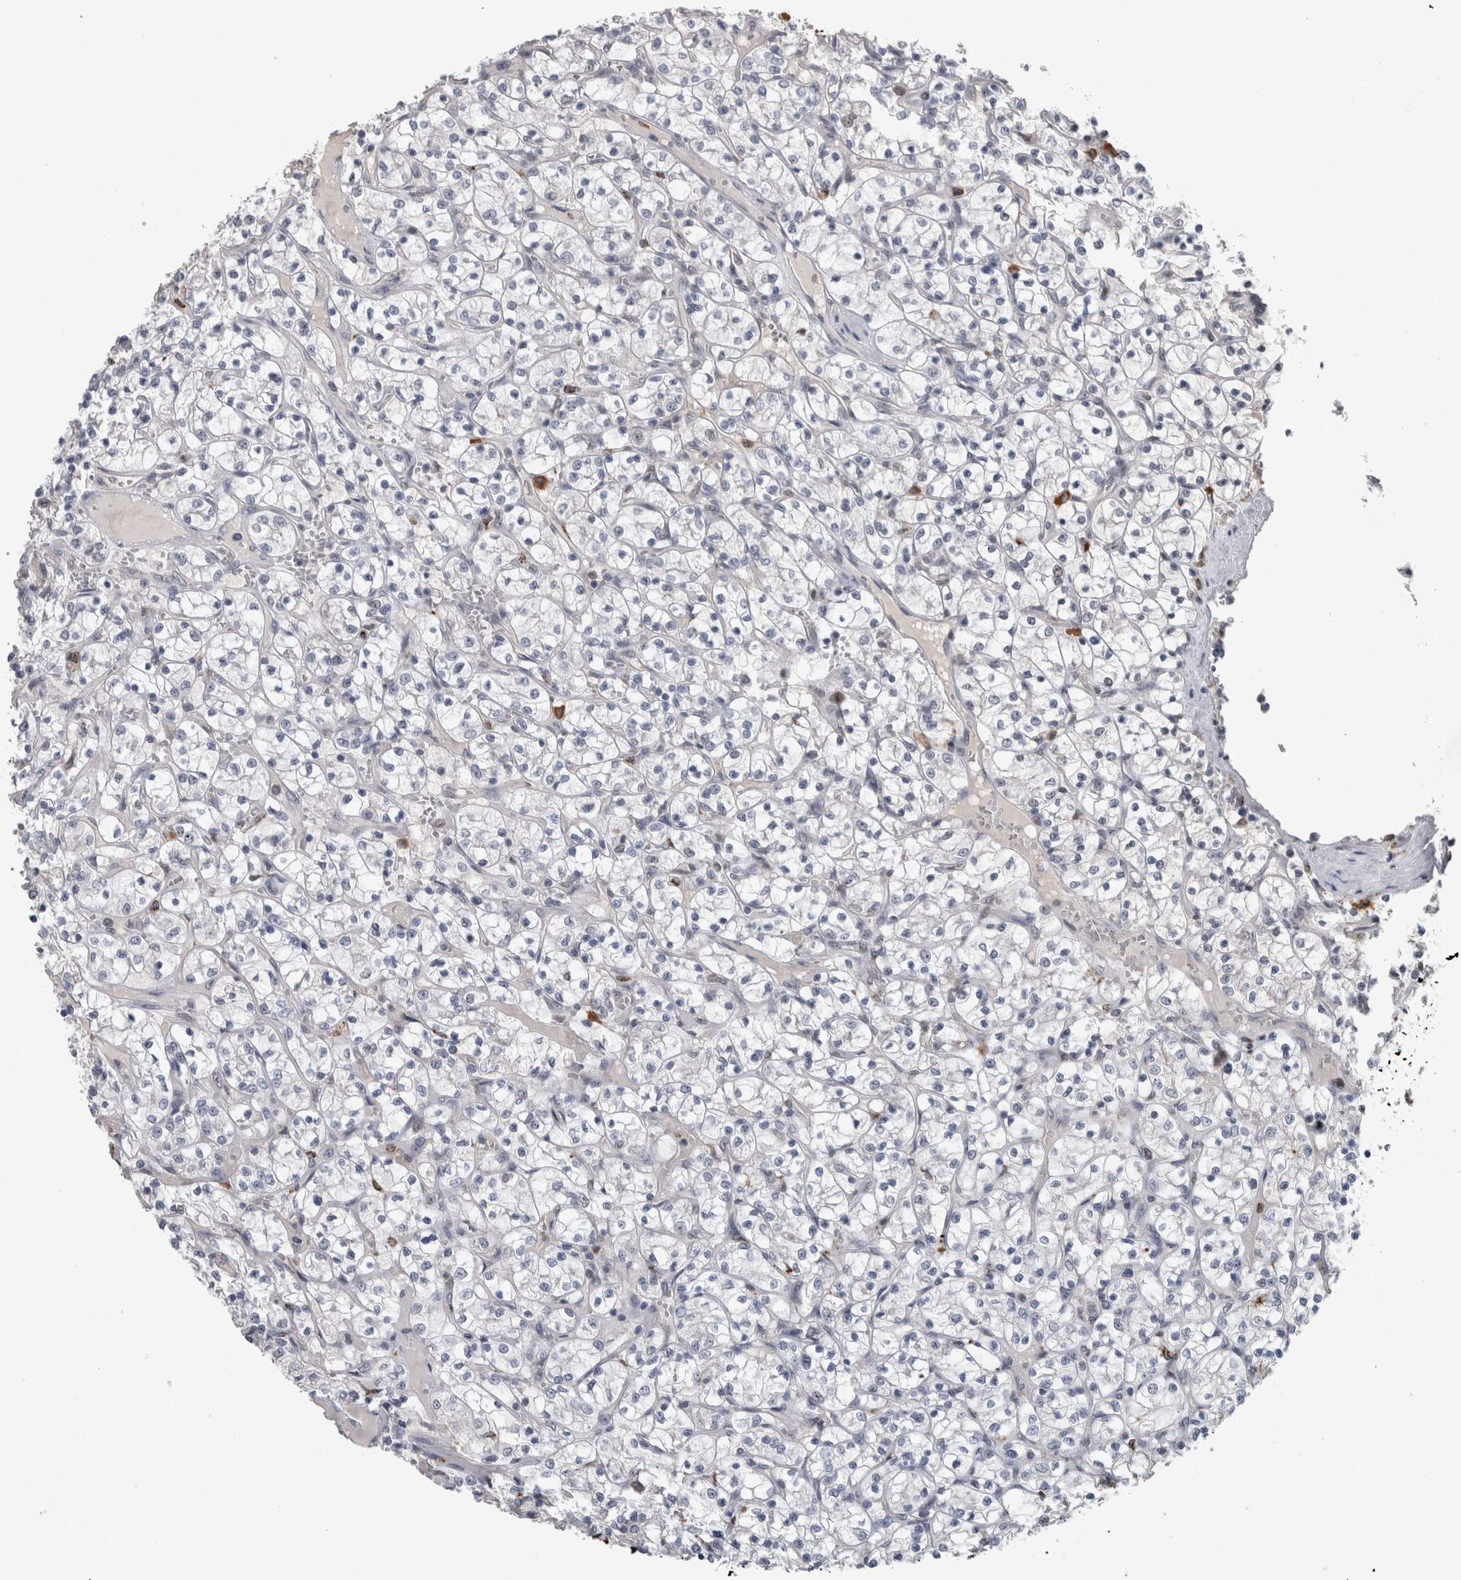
{"staining": {"intensity": "negative", "quantity": "none", "location": "none"}, "tissue": "renal cancer", "cell_type": "Tumor cells", "image_type": "cancer", "snomed": [{"axis": "morphology", "description": "Adenocarcinoma, NOS"}, {"axis": "topography", "description": "Kidney"}], "caption": "Tumor cells are negative for protein expression in human renal cancer (adenocarcinoma).", "gene": "POLD2", "patient": {"sex": "female", "age": 69}}